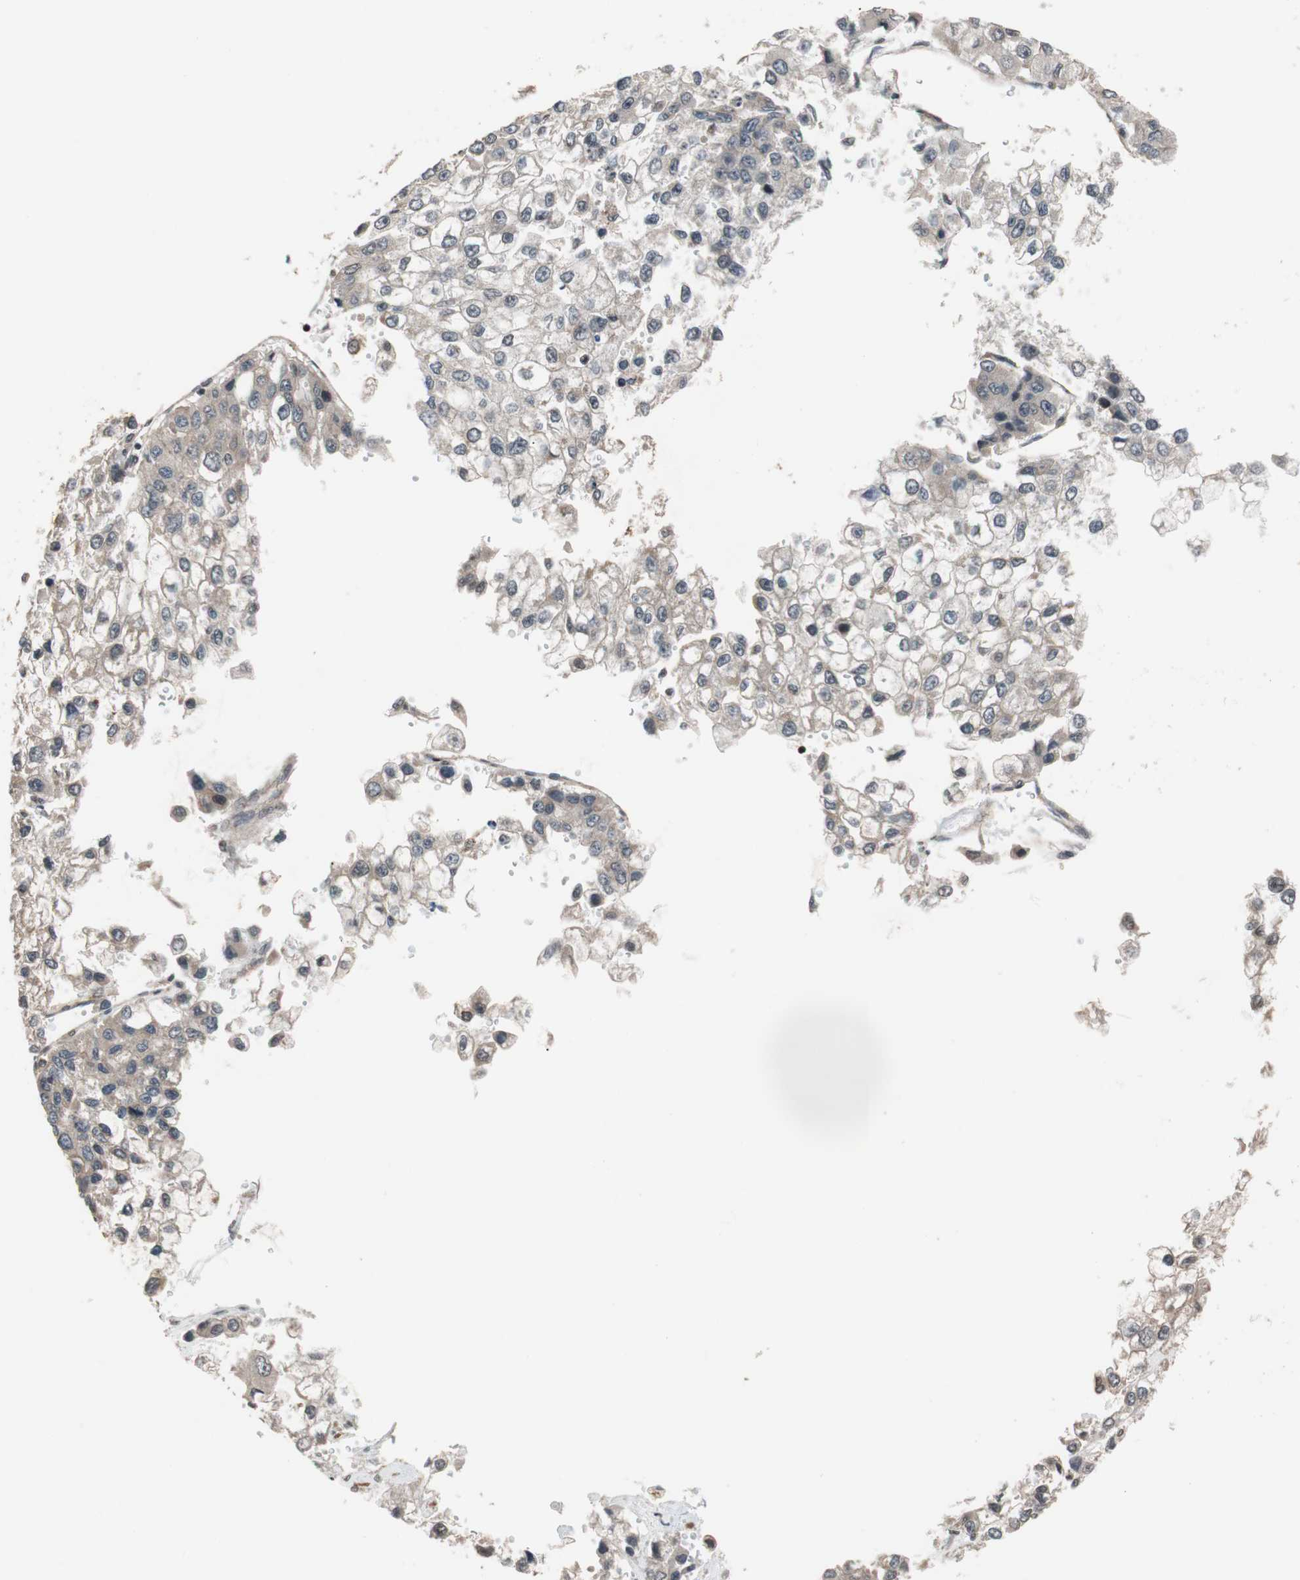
{"staining": {"intensity": "weak", "quantity": "<25%", "location": "cytoplasmic/membranous"}, "tissue": "liver cancer", "cell_type": "Tumor cells", "image_type": "cancer", "snomed": [{"axis": "morphology", "description": "Carcinoma, Hepatocellular, NOS"}, {"axis": "topography", "description": "Liver"}], "caption": "Human liver cancer stained for a protein using immunohistochemistry (IHC) reveals no positivity in tumor cells.", "gene": "DRAP1", "patient": {"sex": "female", "age": 66}}